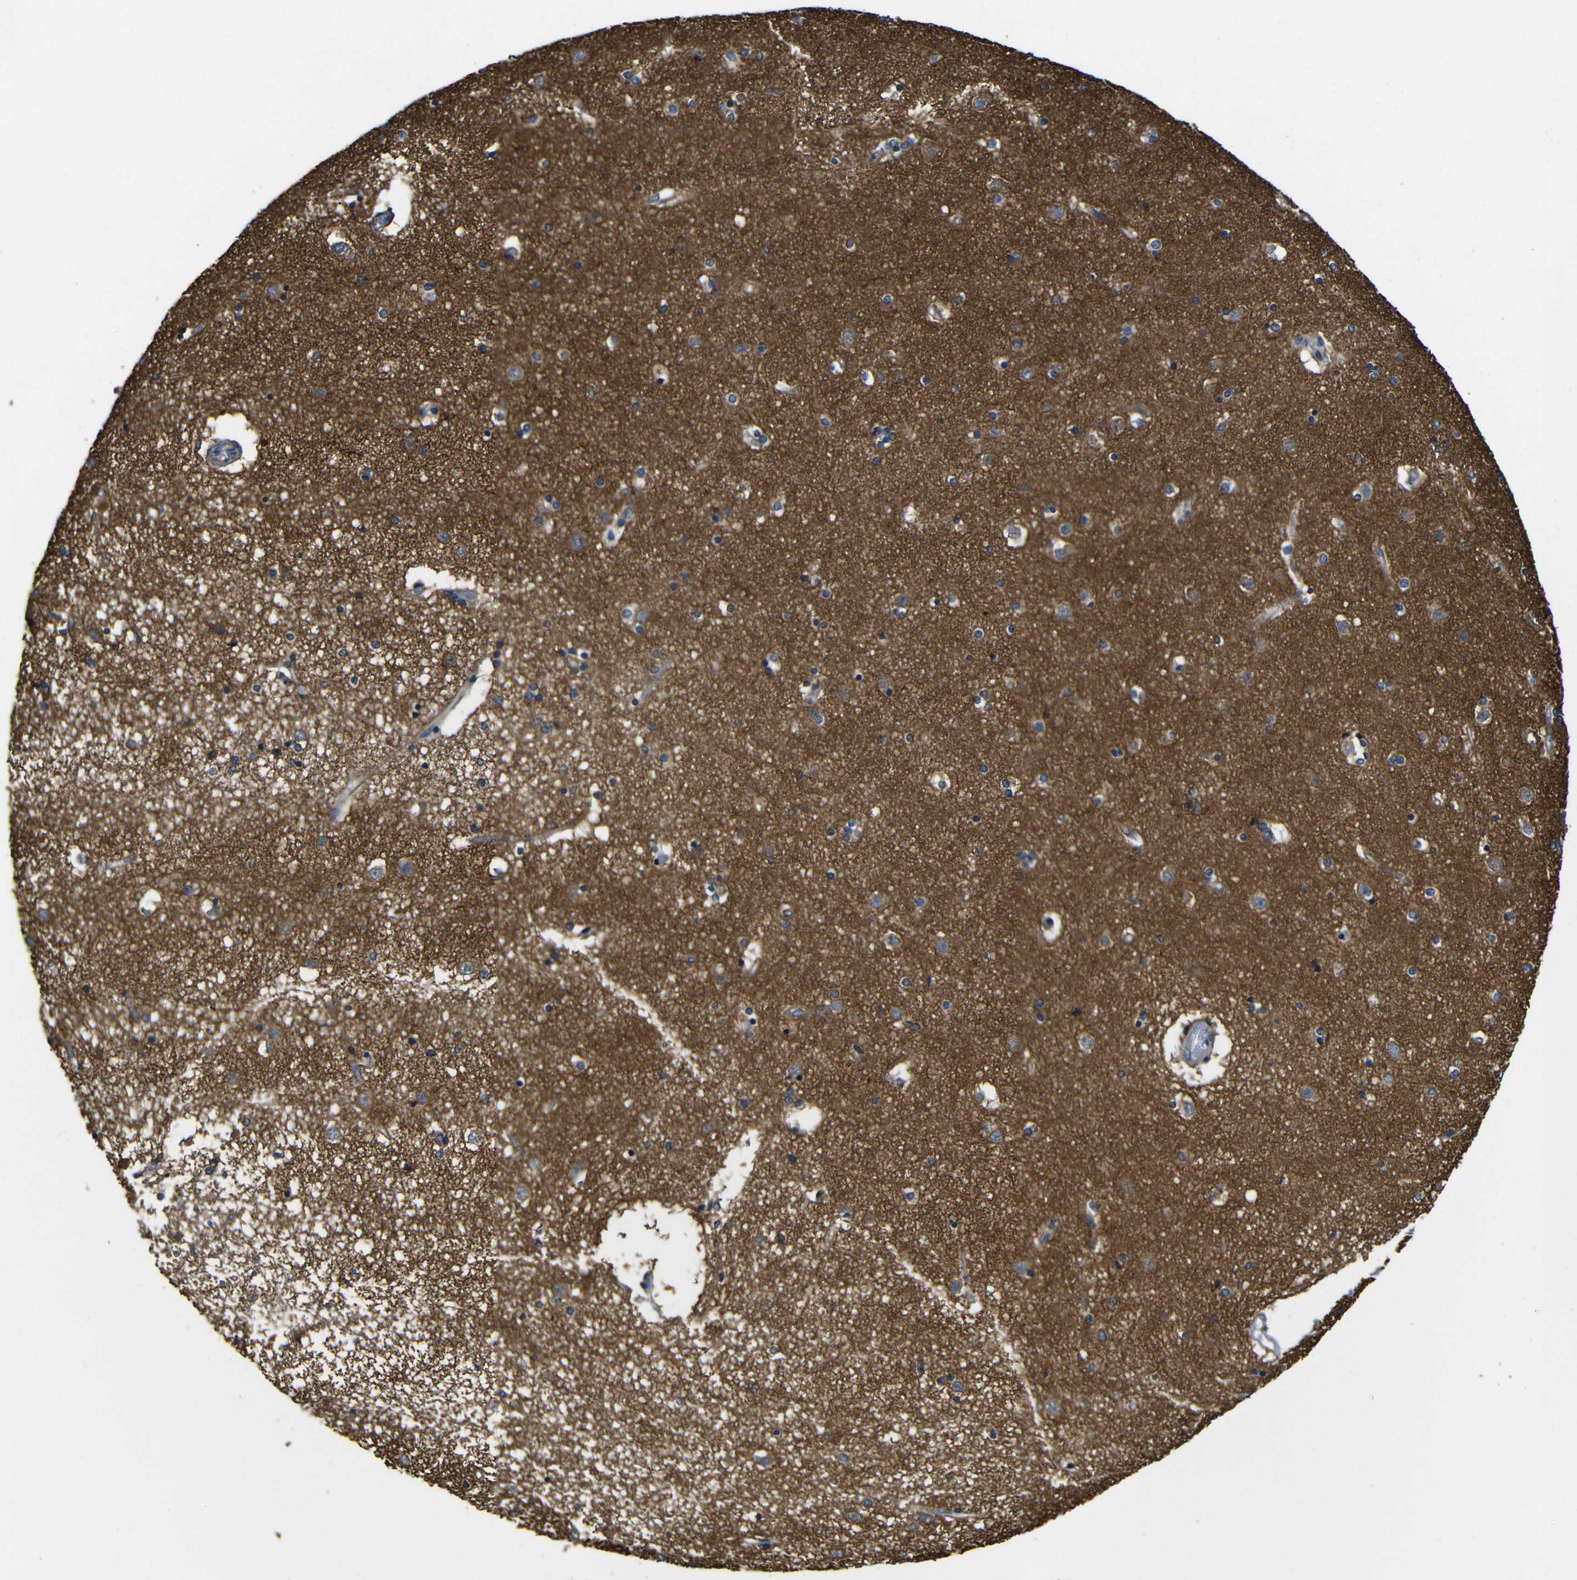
{"staining": {"intensity": "weak", "quantity": "<25%", "location": "cytoplasmic/membranous"}, "tissue": "caudate", "cell_type": "Glial cells", "image_type": "normal", "snomed": [{"axis": "morphology", "description": "Normal tissue, NOS"}, {"axis": "topography", "description": "Lateral ventricle wall"}], "caption": "A high-resolution image shows IHC staining of unremarkable caudate, which shows no significant expression in glial cells. (Brightfield microscopy of DAB (3,3'-diaminobenzidine) immunohistochemistry (IHC) at high magnification).", "gene": "ZNF90", "patient": {"sex": "female", "age": 54}}